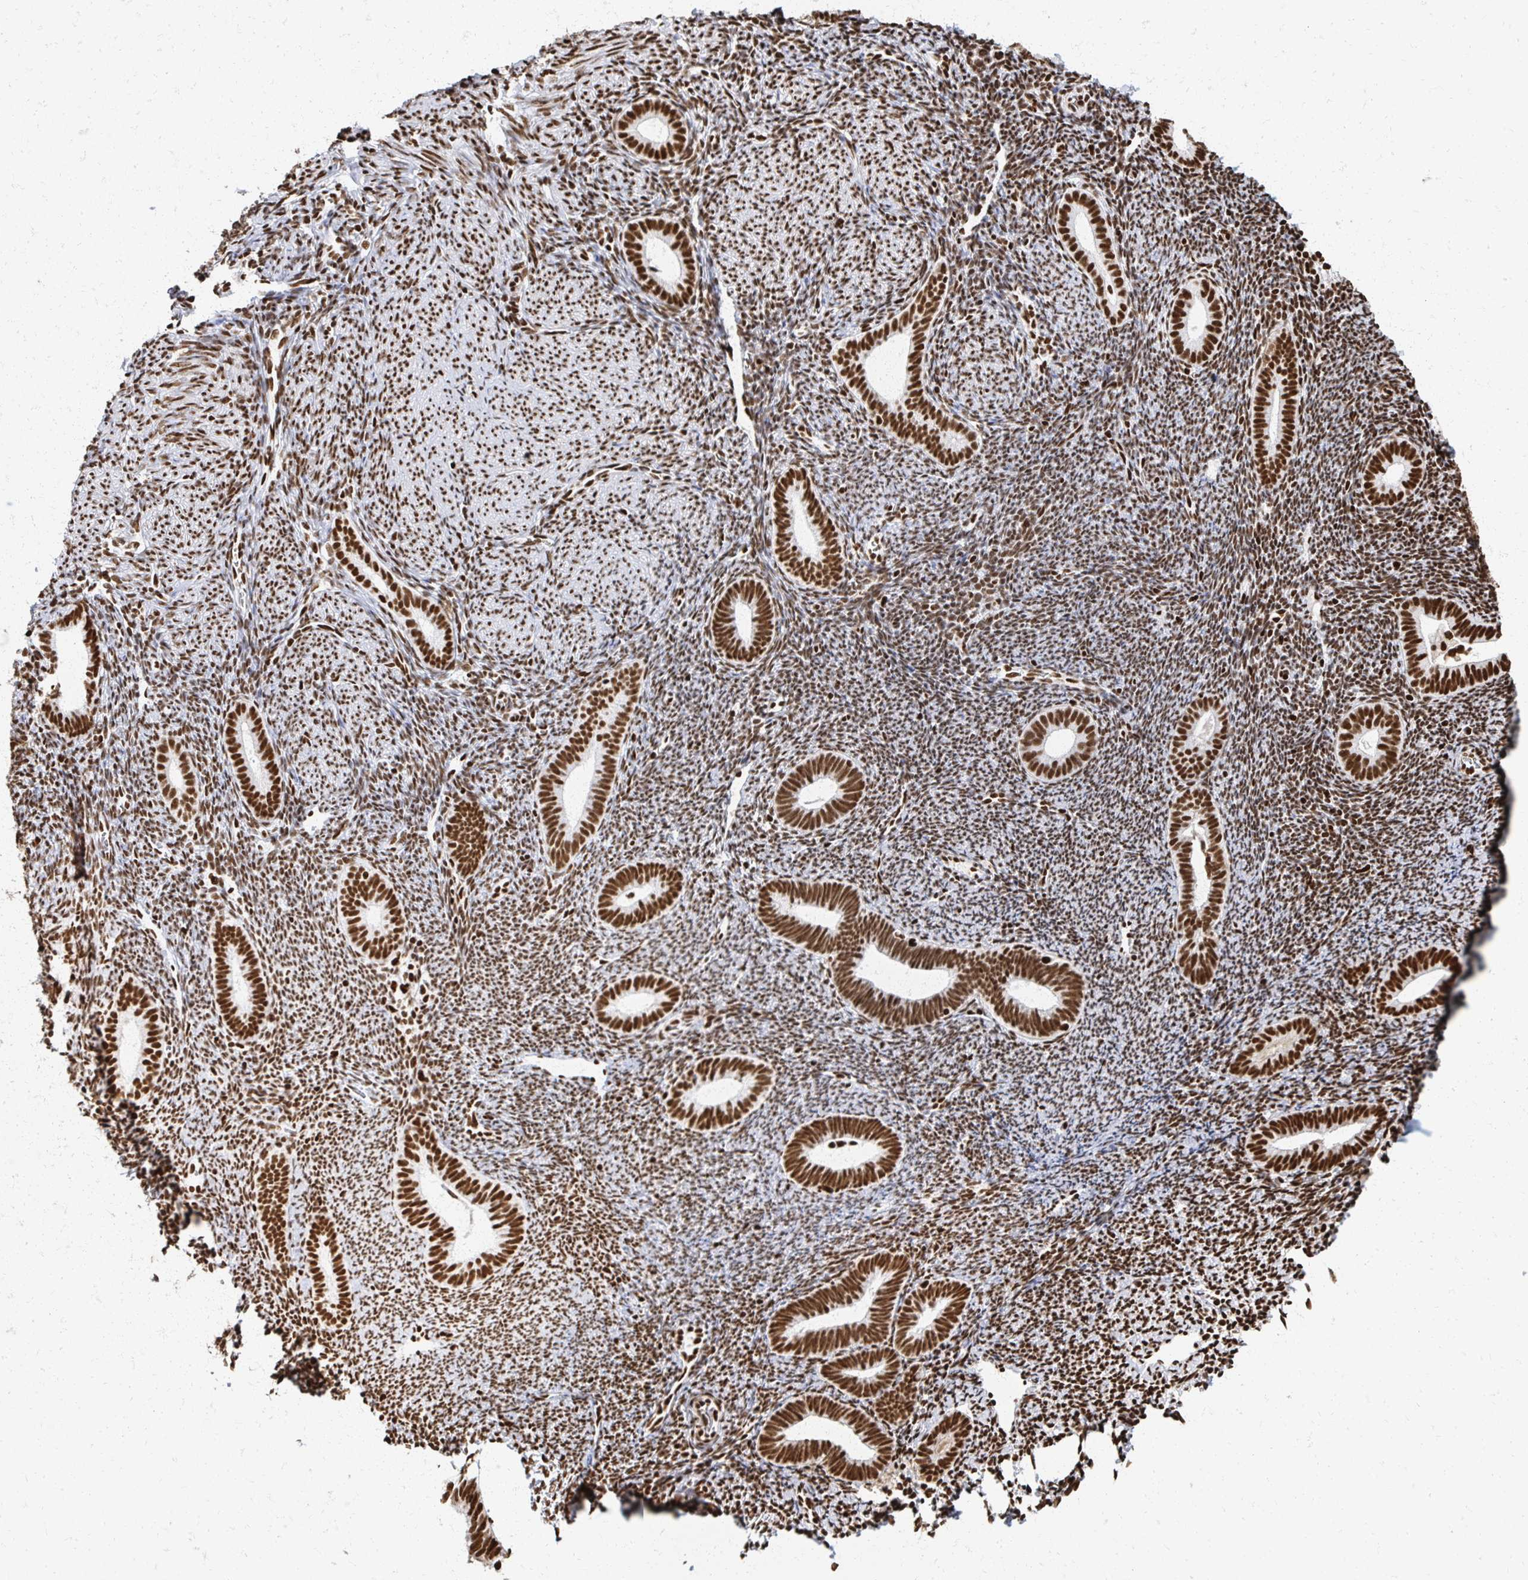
{"staining": {"intensity": "strong", "quantity": ">75%", "location": "nuclear"}, "tissue": "endometrium", "cell_type": "Cells in endometrial stroma", "image_type": "normal", "snomed": [{"axis": "morphology", "description": "Normal tissue, NOS"}, {"axis": "topography", "description": "Endometrium"}], "caption": "Endometrium stained with DAB (3,3'-diaminobenzidine) IHC exhibits high levels of strong nuclear expression in about >75% of cells in endometrial stroma. (IHC, brightfield microscopy, high magnification).", "gene": "RBBP4", "patient": {"sex": "female", "age": 39}}